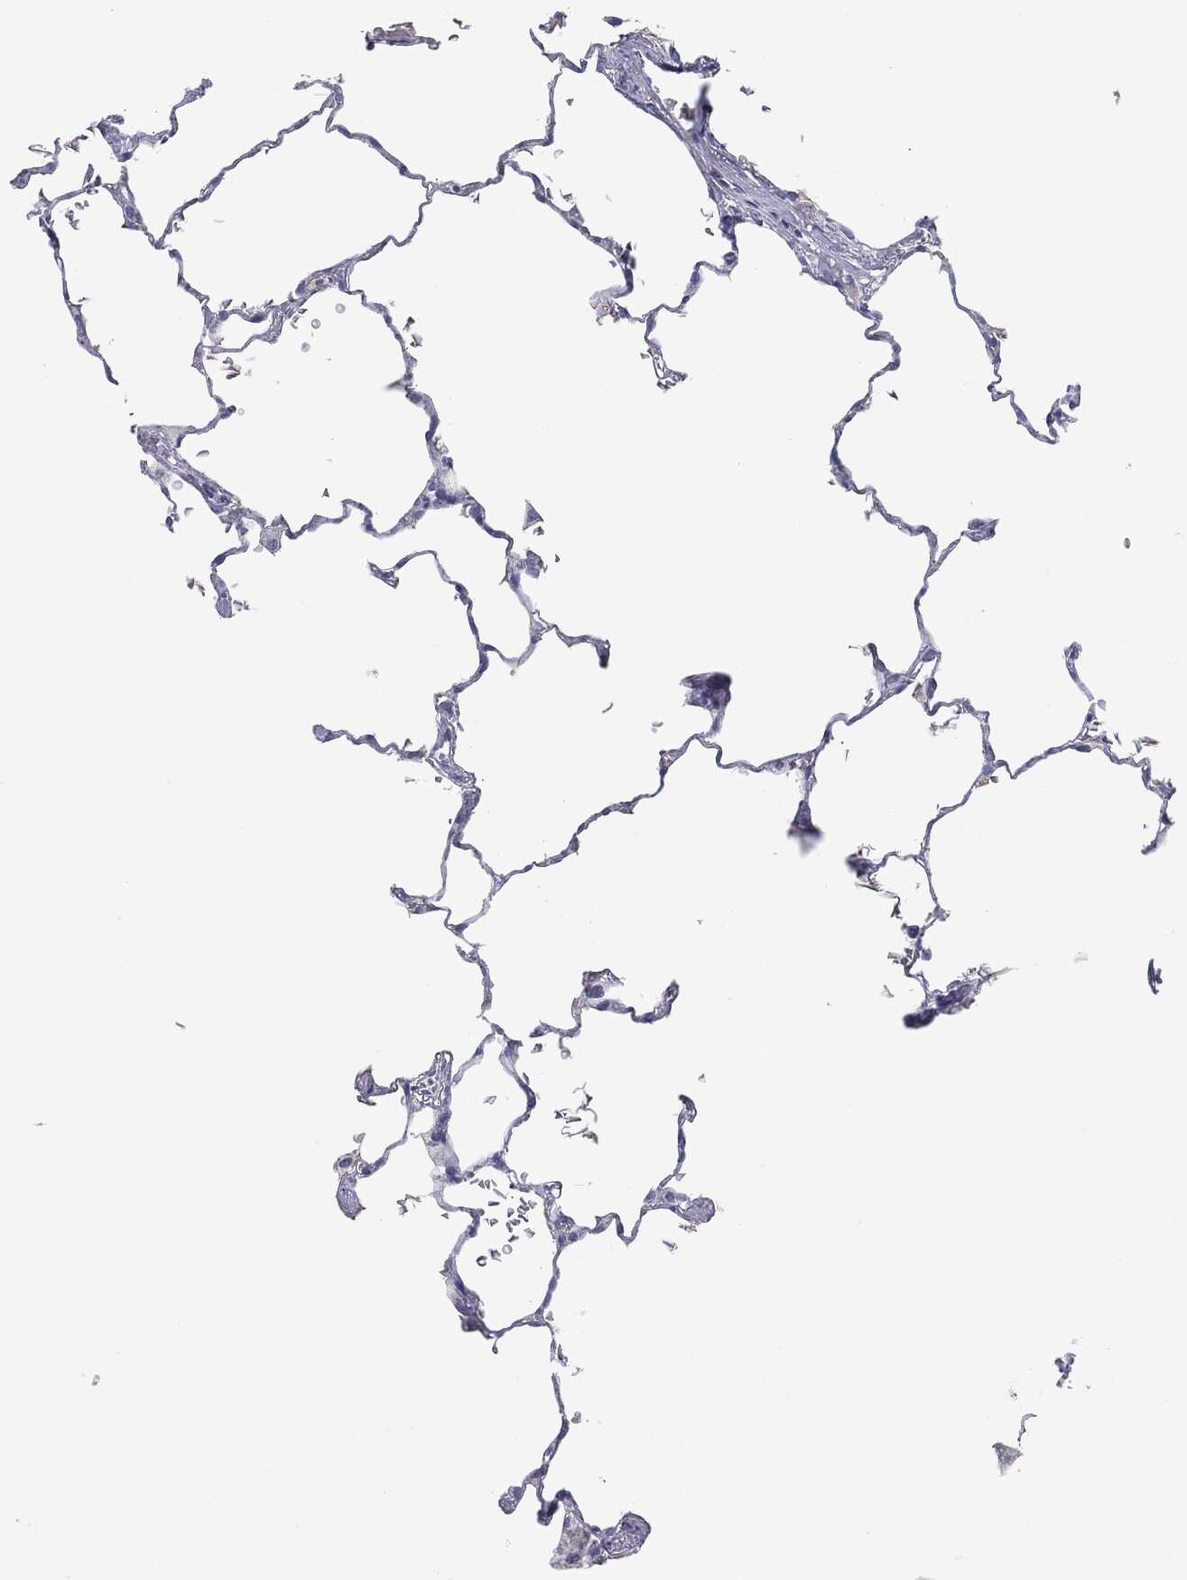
{"staining": {"intensity": "negative", "quantity": "none", "location": "none"}, "tissue": "lung", "cell_type": "Alveolar cells", "image_type": "normal", "snomed": [{"axis": "morphology", "description": "Normal tissue, NOS"}, {"axis": "morphology", "description": "Adenocarcinoma, metastatic, NOS"}, {"axis": "topography", "description": "Lung"}], "caption": "DAB immunohistochemical staining of benign lung reveals no significant expression in alveolar cells. (DAB IHC, high magnification).", "gene": "SERPINB4", "patient": {"sex": "male", "age": 45}}